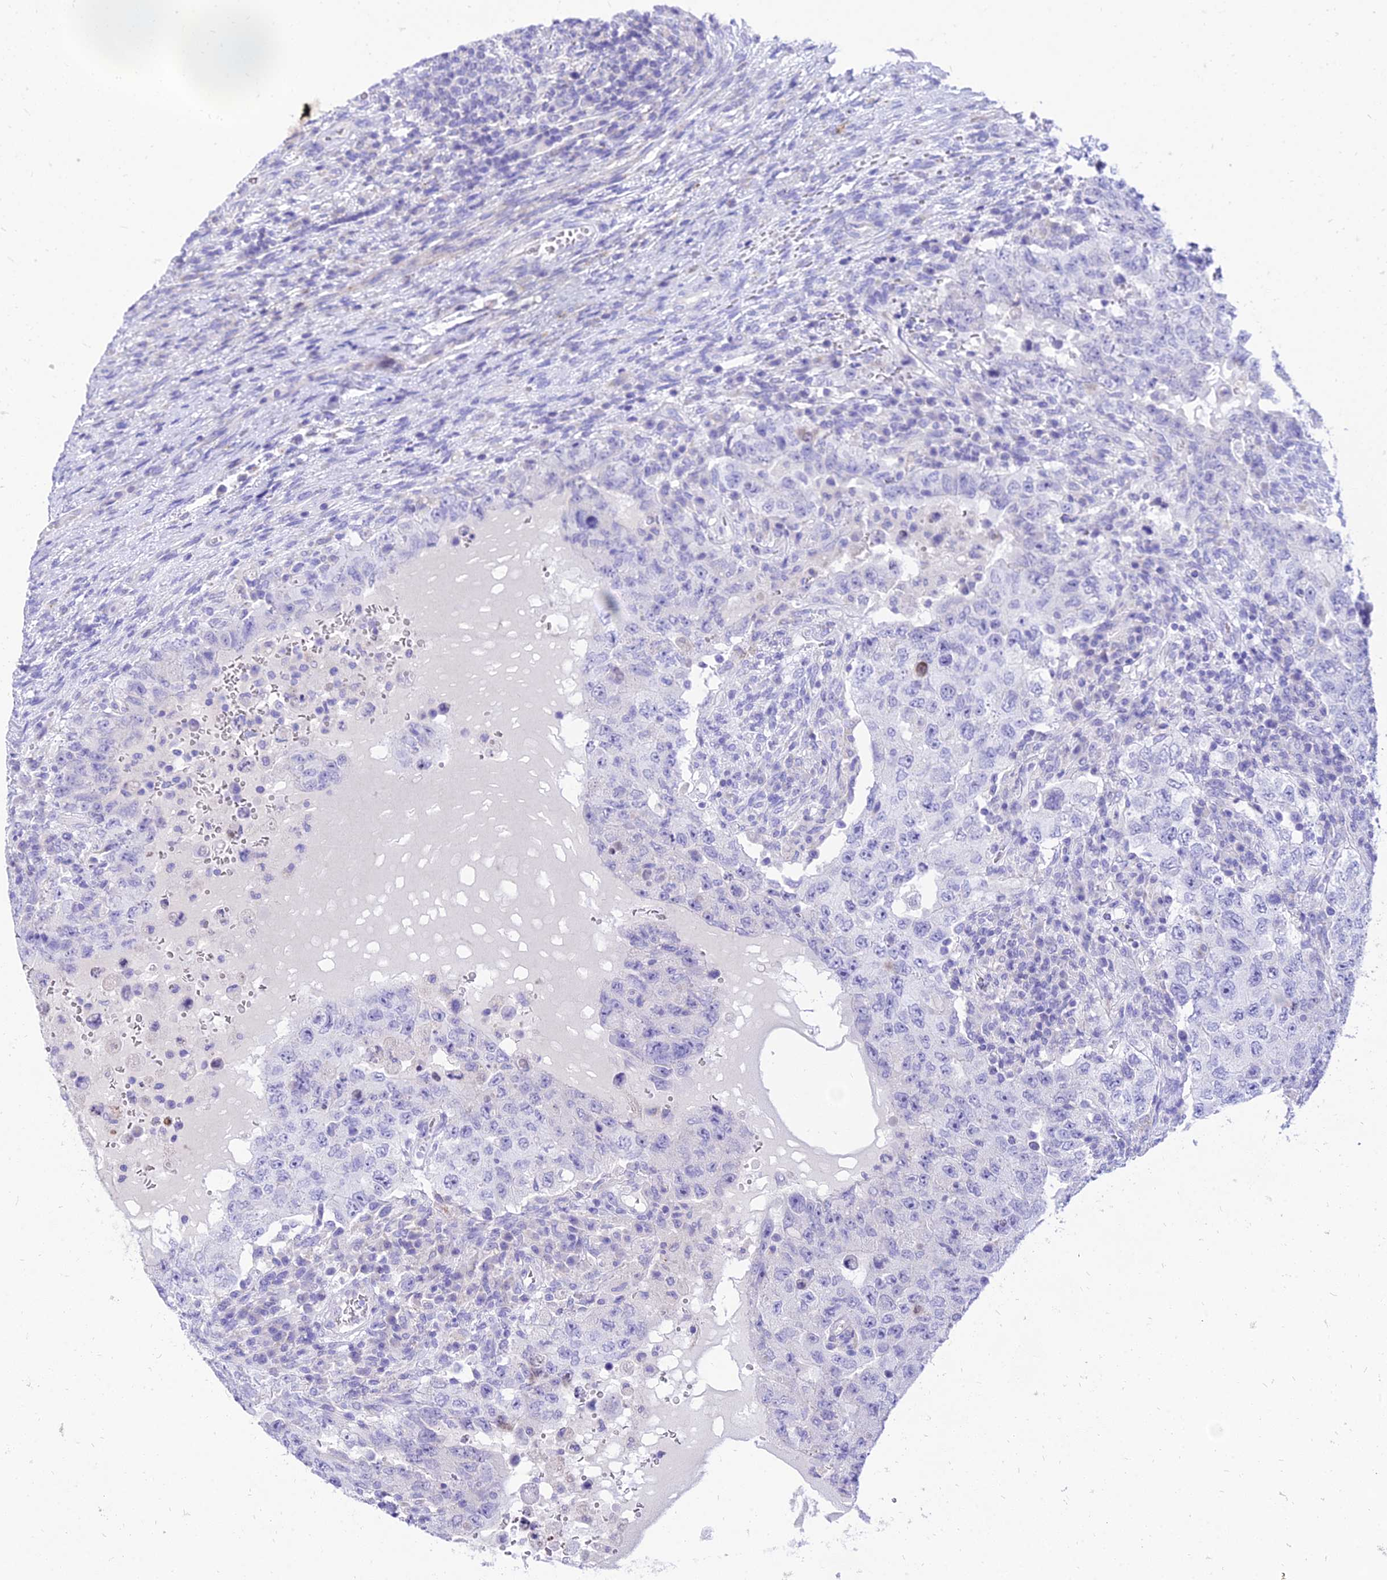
{"staining": {"intensity": "negative", "quantity": "none", "location": "none"}, "tissue": "testis cancer", "cell_type": "Tumor cells", "image_type": "cancer", "snomed": [{"axis": "morphology", "description": "Carcinoma, Embryonal, NOS"}, {"axis": "topography", "description": "Testis"}], "caption": "Tumor cells show no significant staining in testis cancer.", "gene": "PKN3", "patient": {"sex": "male", "age": 26}}